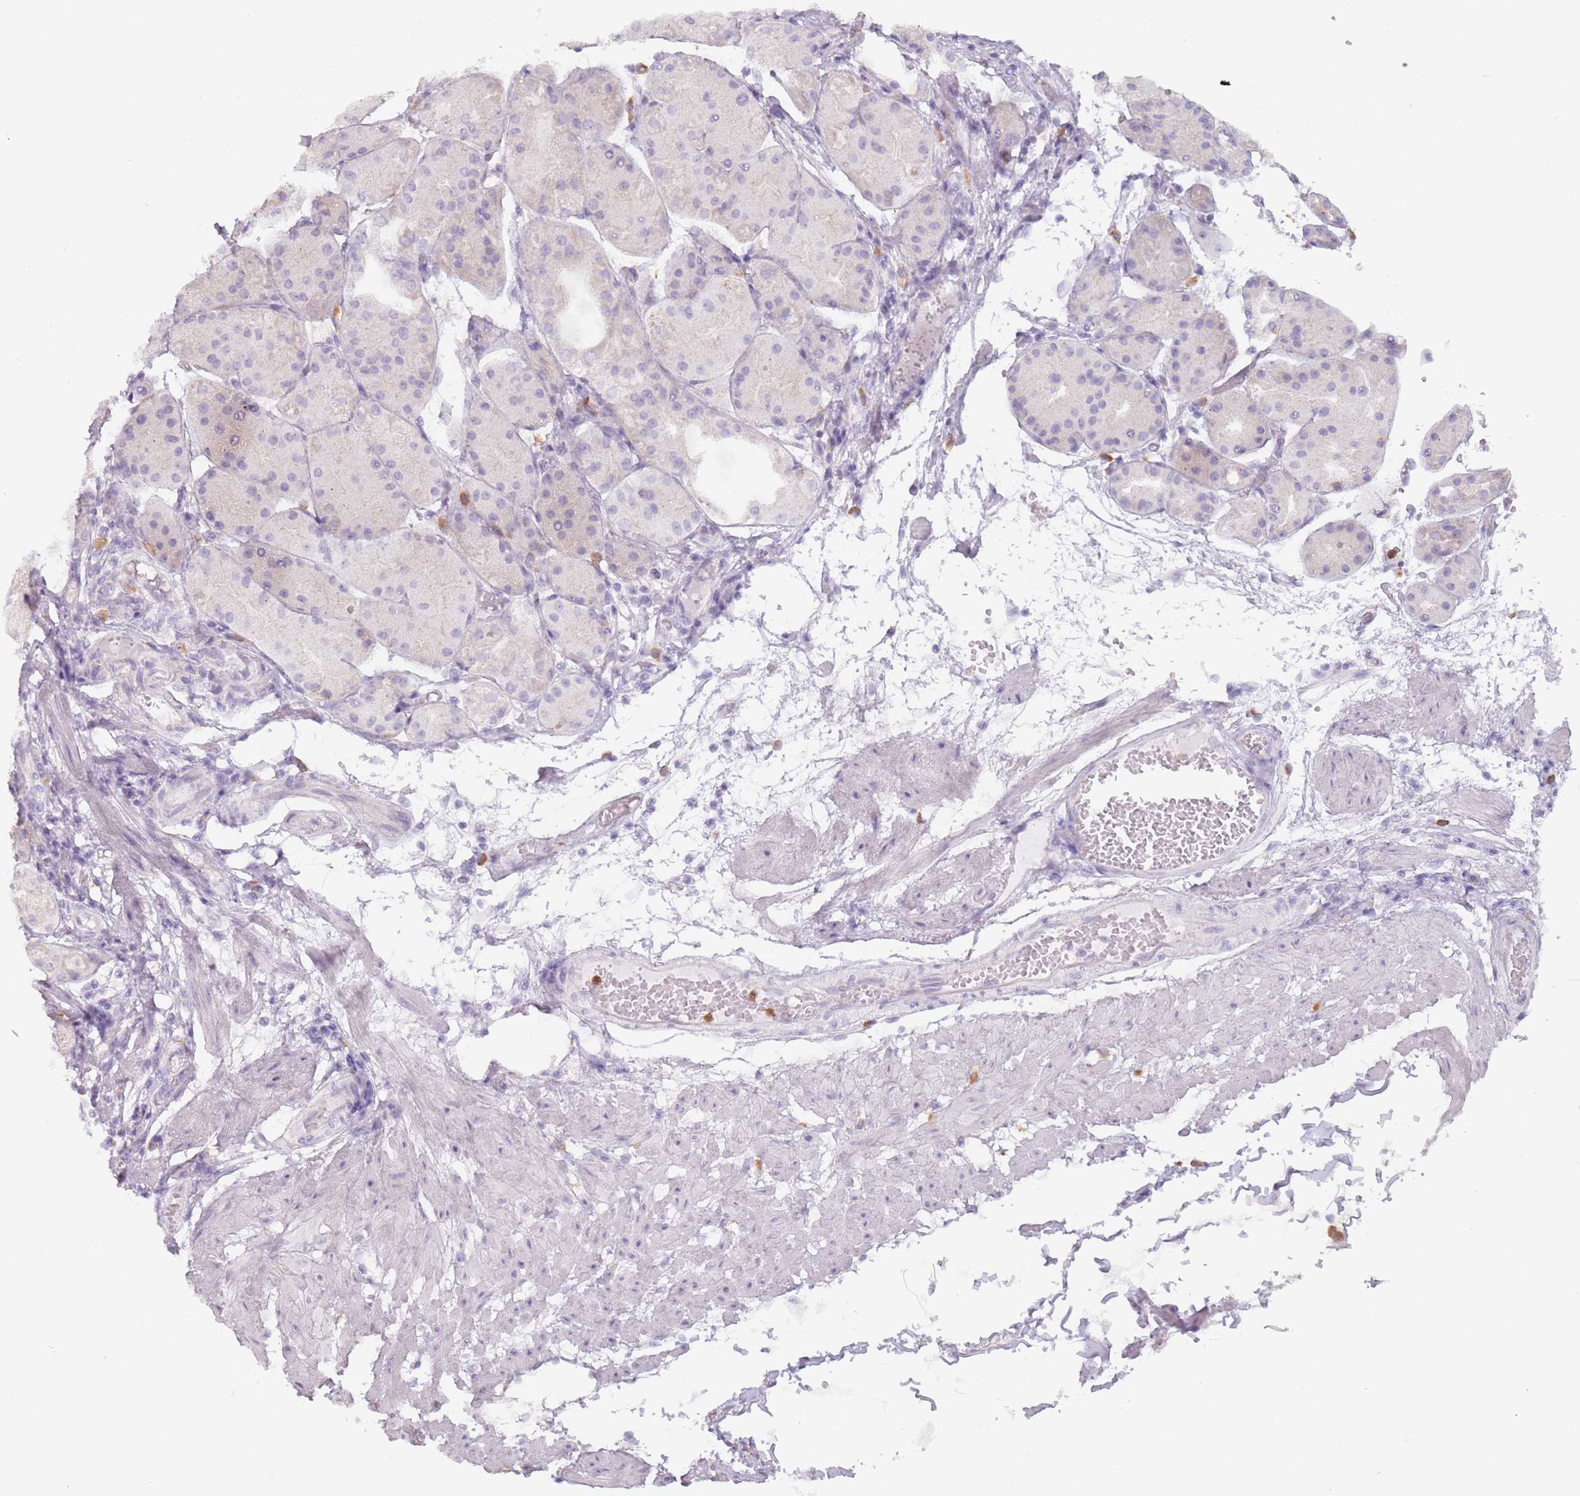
{"staining": {"intensity": "negative", "quantity": "none", "location": "none"}, "tissue": "stomach", "cell_type": "Glandular cells", "image_type": "normal", "snomed": [{"axis": "morphology", "description": "Normal tissue, NOS"}, {"axis": "topography", "description": "Stomach, upper"}], "caption": "The photomicrograph exhibits no staining of glandular cells in benign stomach. Brightfield microscopy of immunohistochemistry stained with DAB (3,3'-diaminobenzidine) (brown) and hematoxylin (blue), captured at high magnification.", "gene": "ZNF584", "patient": {"sex": "male", "age": 72}}